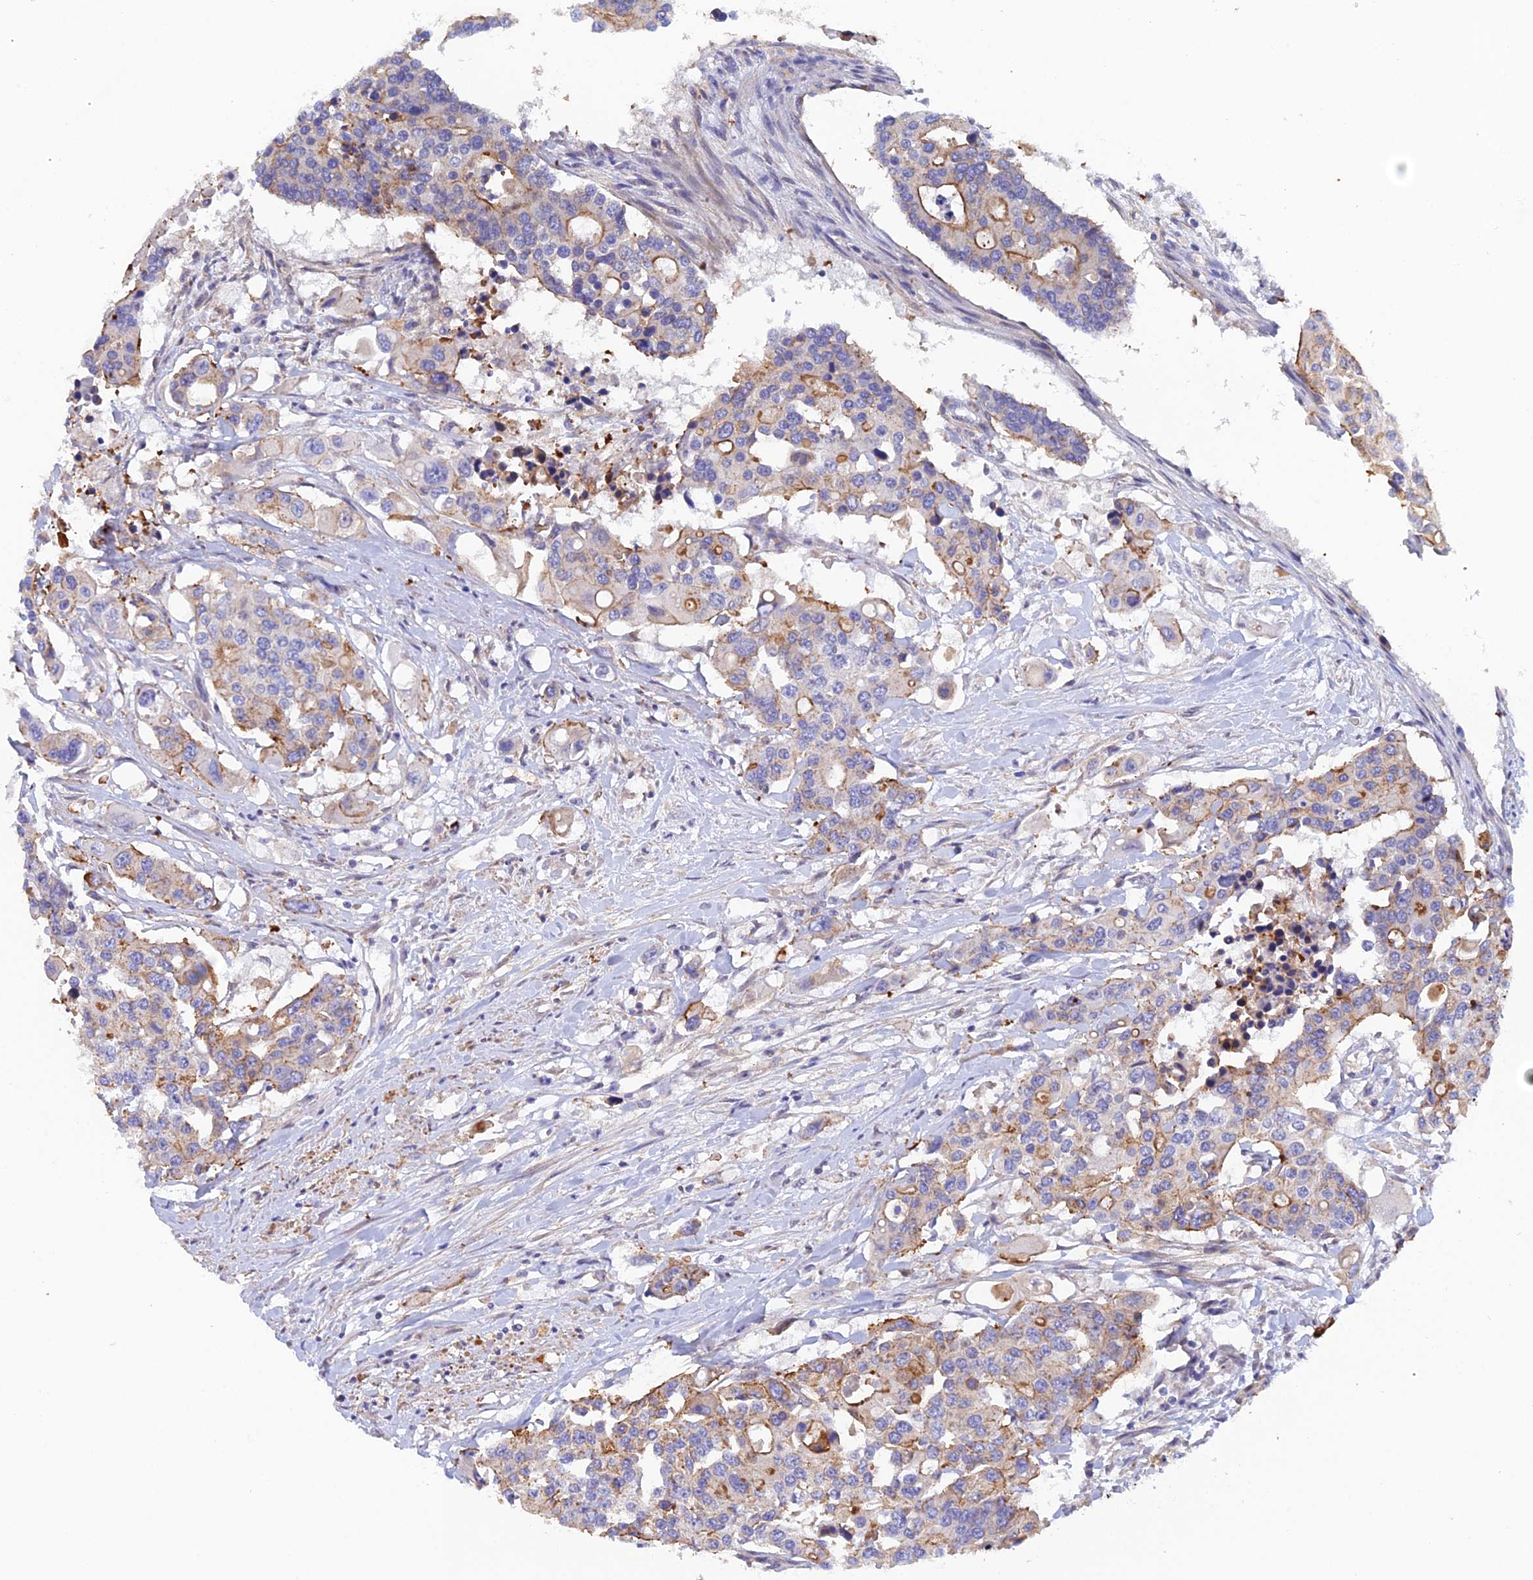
{"staining": {"intensity": "moderate", "quantity": "<25%", "location": "cytoplasmic/membranous"}, "tissue": "colorectal cancer", "cell_type": "Tumor cells", "image_type": "cancer", "snomed": [{"axis": "morphology", "description": "Adenocarcinoma, NOS"}, {"axis": "topography", "description": "Colon"}], "caption": "High-power microscopy captured an immunohistochemistry histopathology image of colorectal cancer, revealing moderate cytoplasmic/membranous positivity in about <25% of tumor cells.", "gene": "FZR1", "patient": {"sex": "male", "age": 77}}